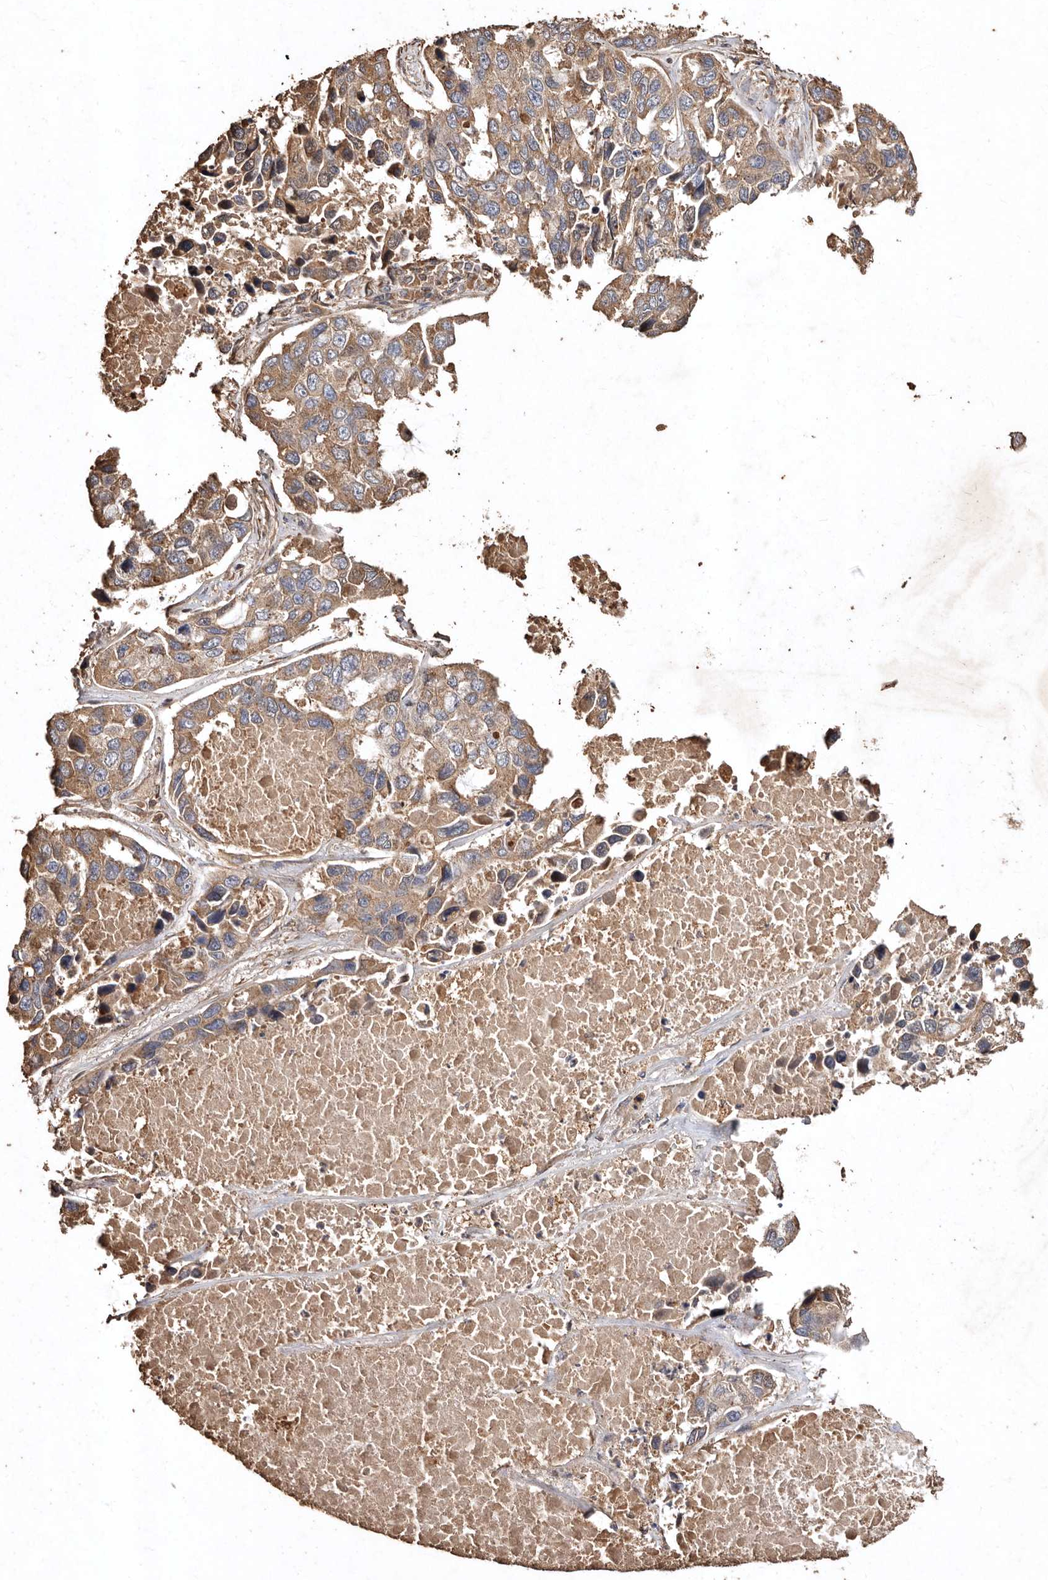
{"staining": {"intensity": "moderate", "quantity": ">75%", "location": "cytoplasmic/membranous"}, "tissue": "lung cancer", "cell_type": "Tumor cells", "image_type": "cancer", "snomed": [{"axis": "morphology", "description": "Adenocarcinoma, NOS"}, {"axis": "topography", "description": "Lung"}], "caption": "Adenocarcinoma (lung) was stained to show a protein in brown. There is medium levels of moderate cytoplasmic/membranous staining in about >75% of tumor cells.", "gene": "FARS2", "patient": {"sex": "male", "age": 64}}